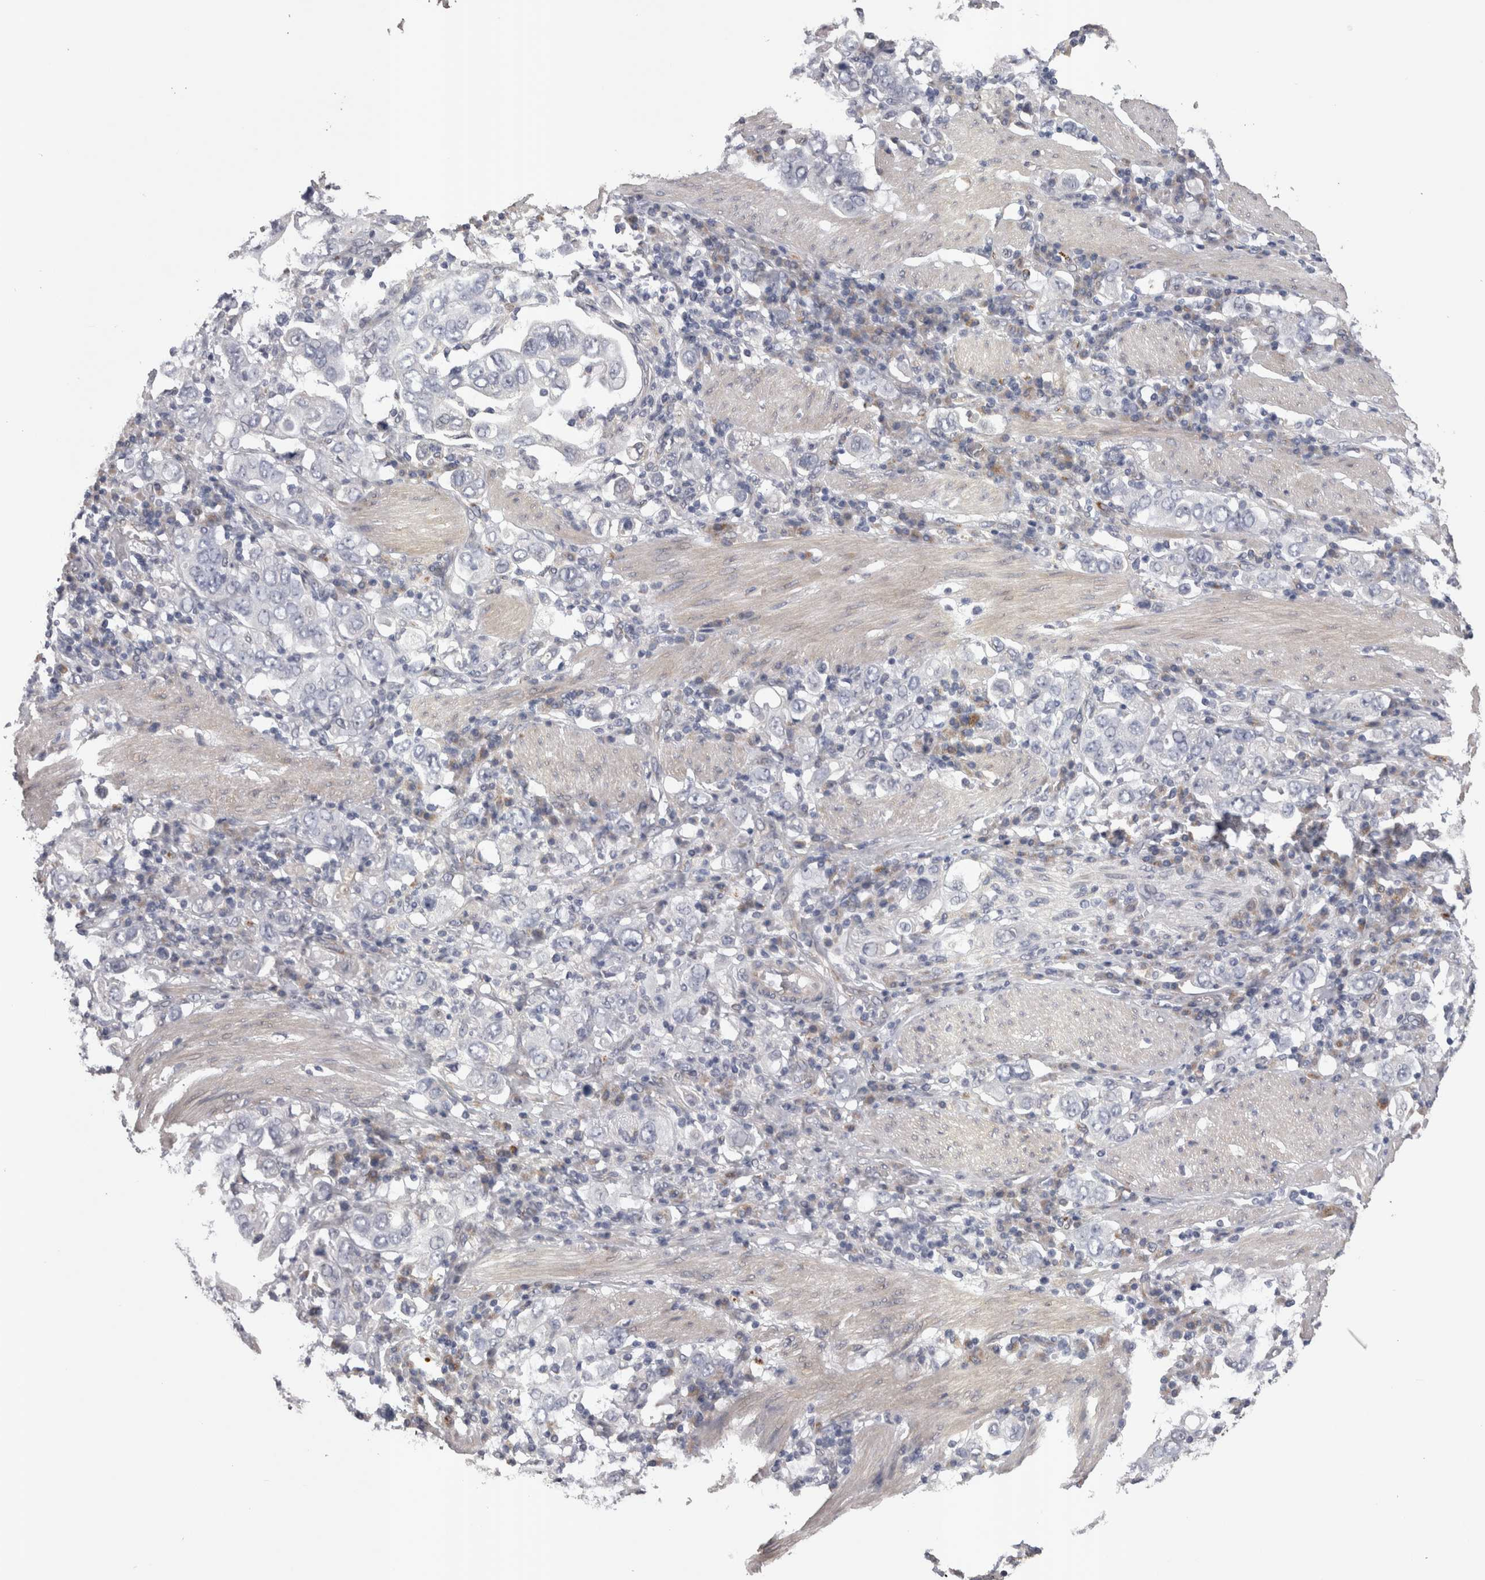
{"staining": {"intensity": "negative", "quantity": "none", "location": "none"}, "tissue": "stomach cancer", "cell_type": "Tumor cells", "image_type": "cancer", "snomed": [{"axis": "morphology", "description": "Adenocarcinoma, NOS"}, {"axis": "topography", "description": "Stomach, upper"}], "caption": "DAB immunohistochemical staining of human adenocarcinoma (stomach) shows no significant positivity in tumor cells.", "gene": "STC1", "patient": {"sex": "male", "age": 62}}